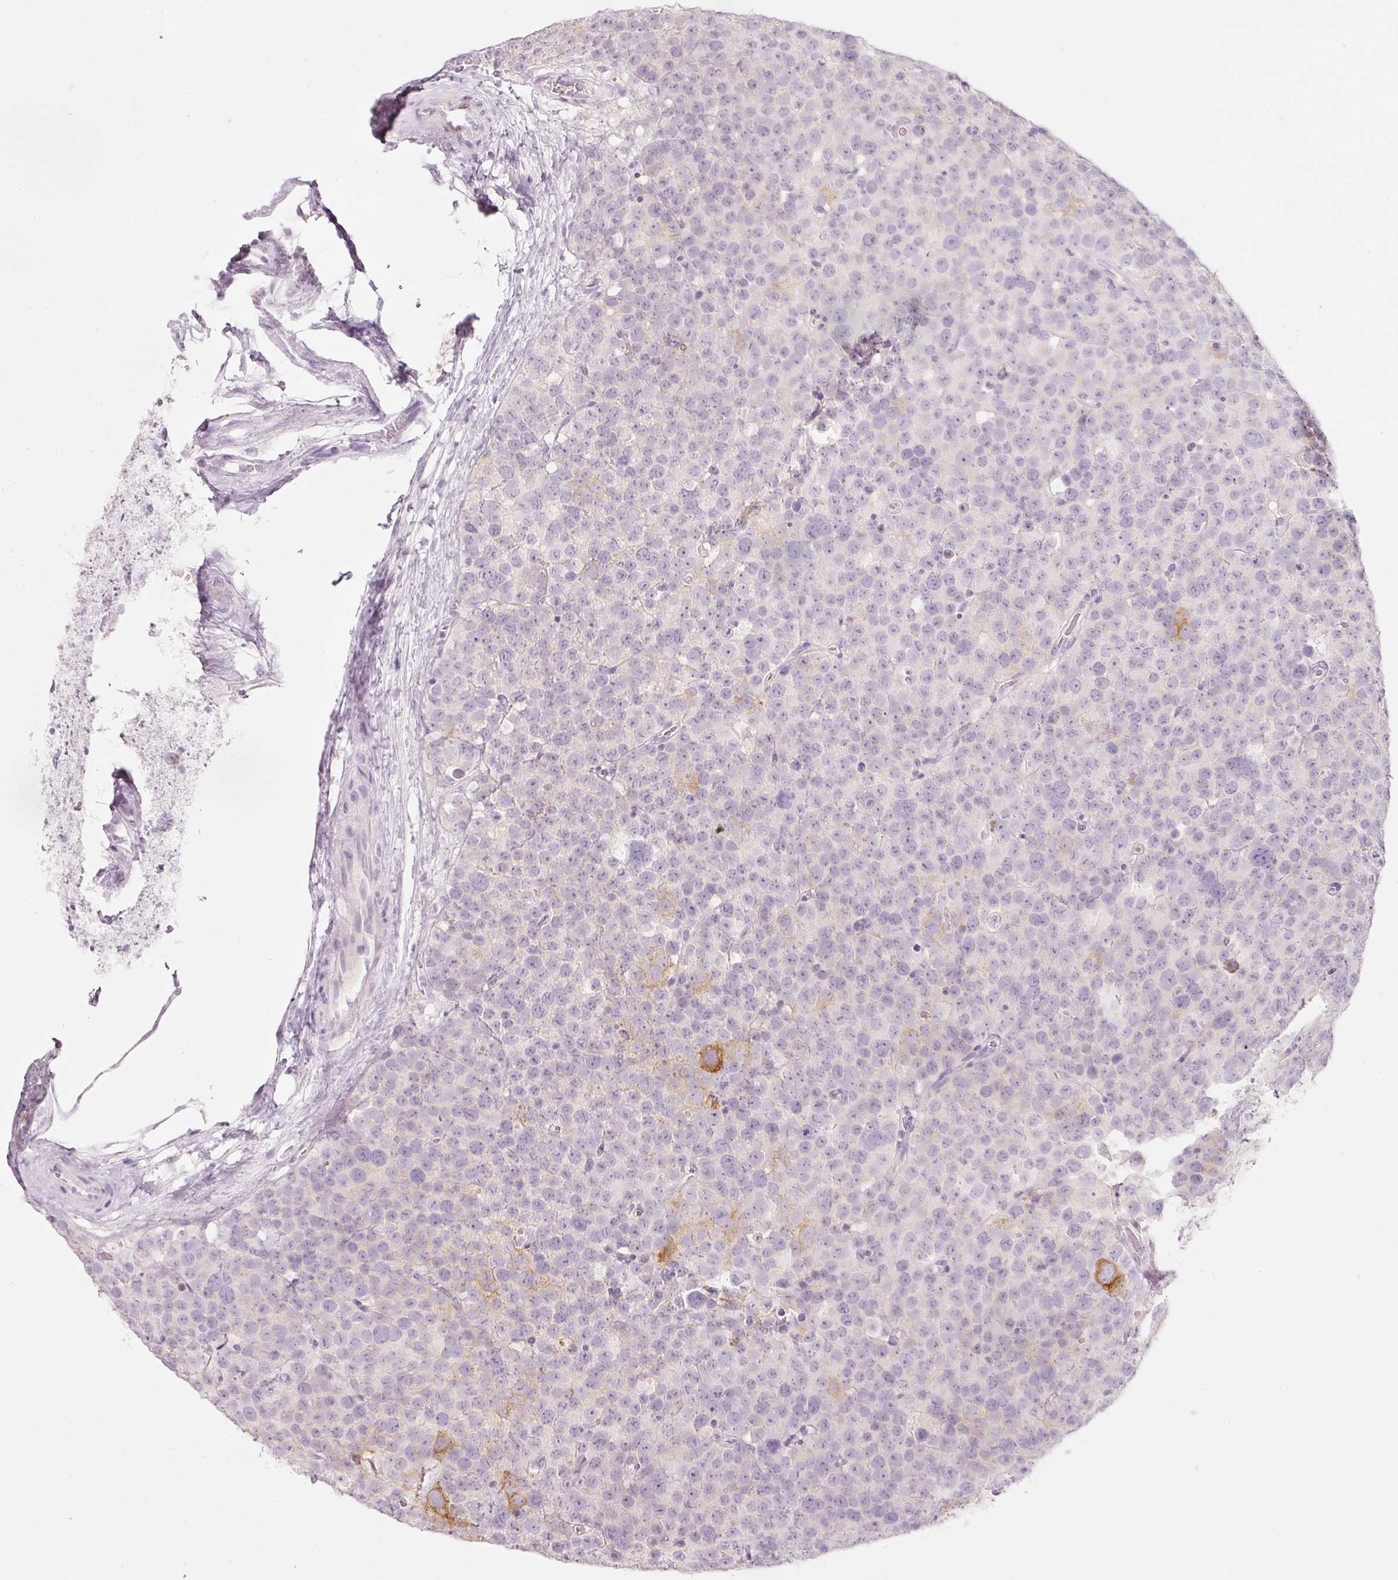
{"staining": {"intensity": "negative", "quantity": "none", "location": "none"}, "tissue": "testis cancer", "cell_type": "Tumor cells", "image_type": "cancer", "snomed": [{"axis": "morphology", "description": "Seminoma, NOS"}, {"axis": "topography", "description": "Testis"}], "caption": "Protein analysis of testis seminoma demonstrates no significant expression in tumor cells.", "gene": "ENSG00000206549", "patient": {"sex": "male", "age": 71}}